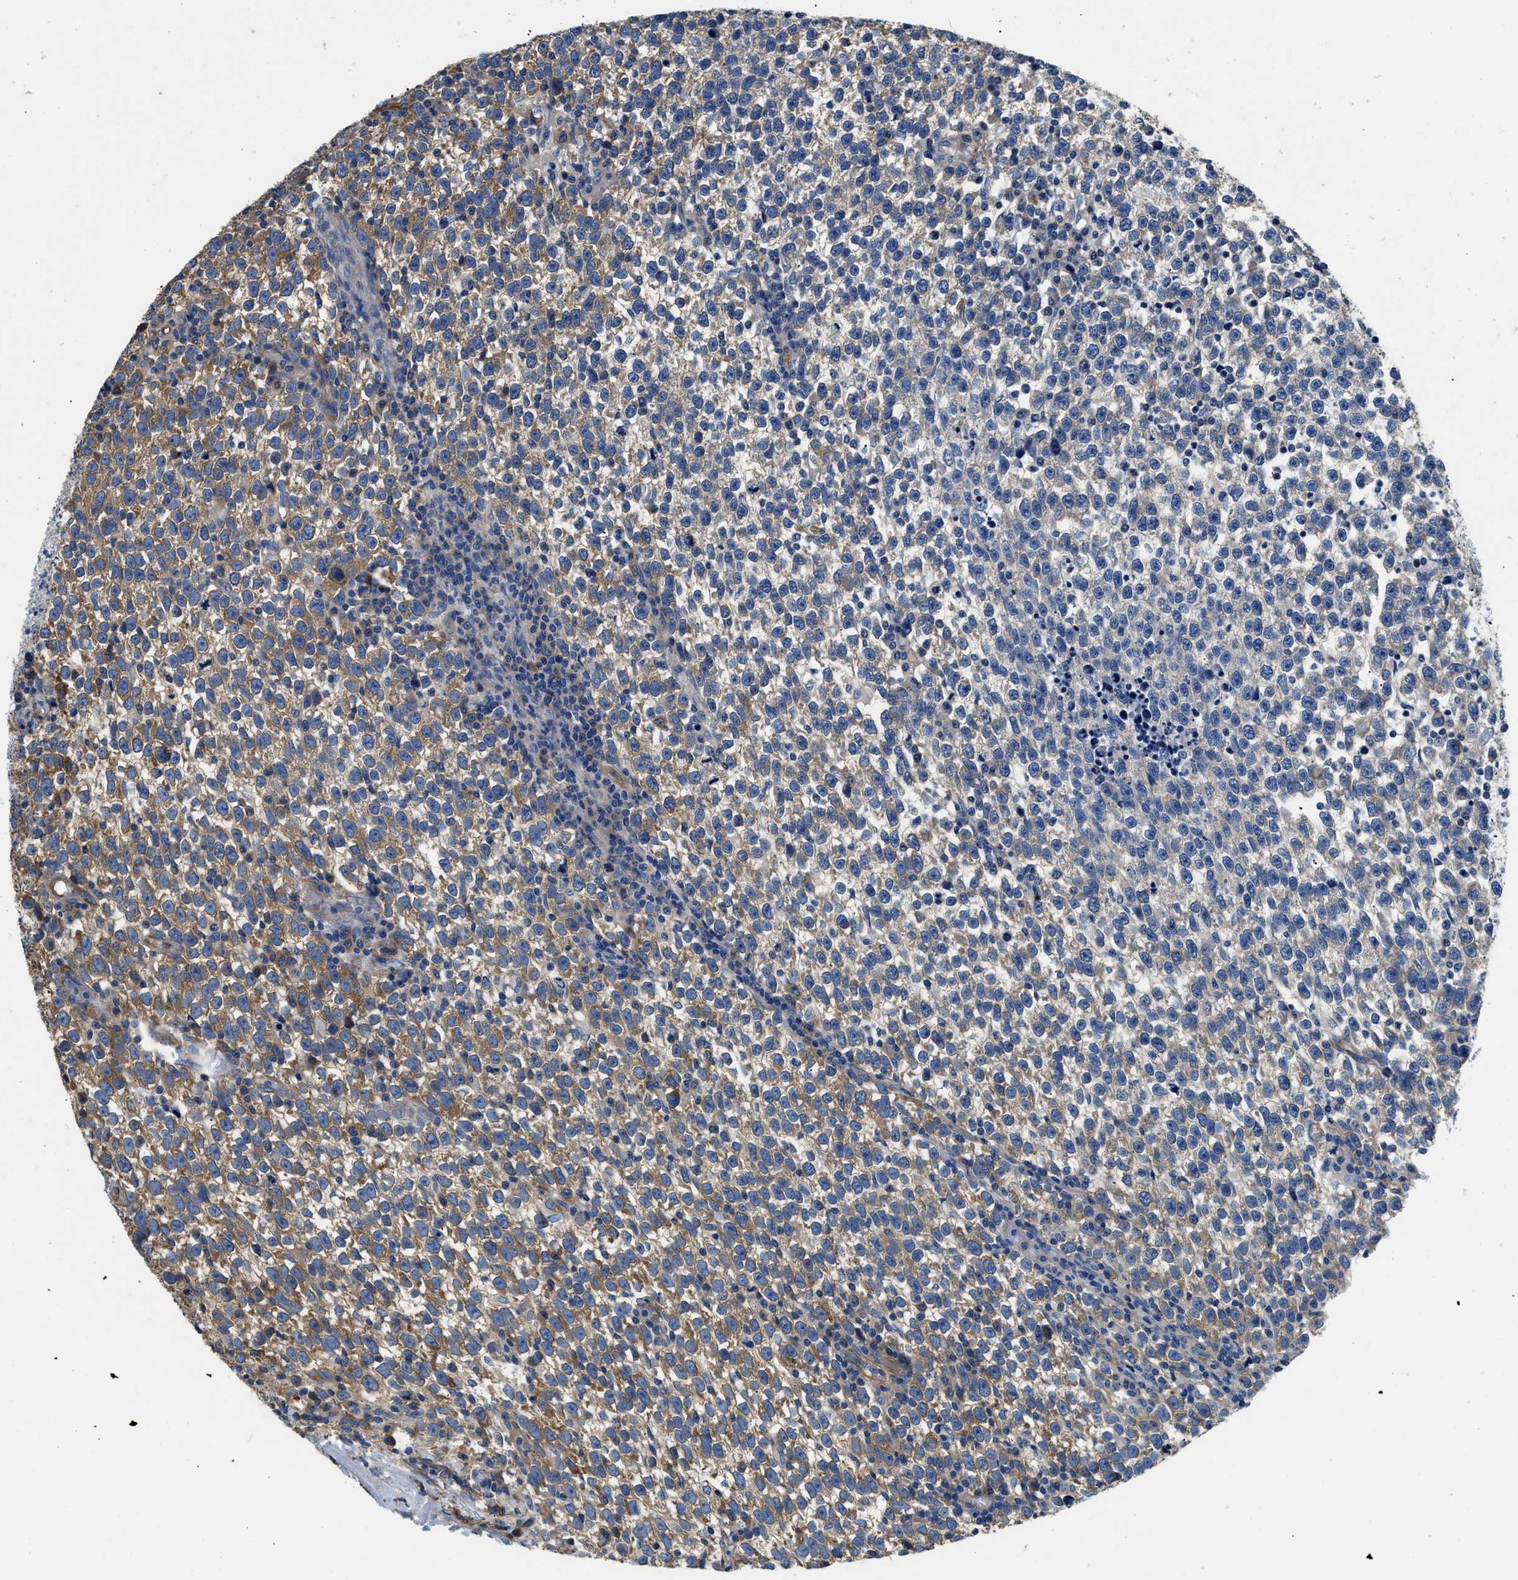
{"staining": {"intensity": "moderate", "quantity": "25%-75%", "location": "cytoplasmic/membranous"}, "tissue": "testis cancer", "cell_type": "Tumor cells", "image_type": "cancer", "snomed": [{"axis": "morphology", "description": "Normal tissue, NOS"}, {"axis": "morphology", "description": "Seminoma, NOS"}, {"axis": "topography", "description": "Testis"}], "caption": "Human testis cancer (seminoma) stained with a protein marker displays moderate staining in tumor cells.", "gene": "CSDE1", "patient": {"sex": "male", "age": 43}}